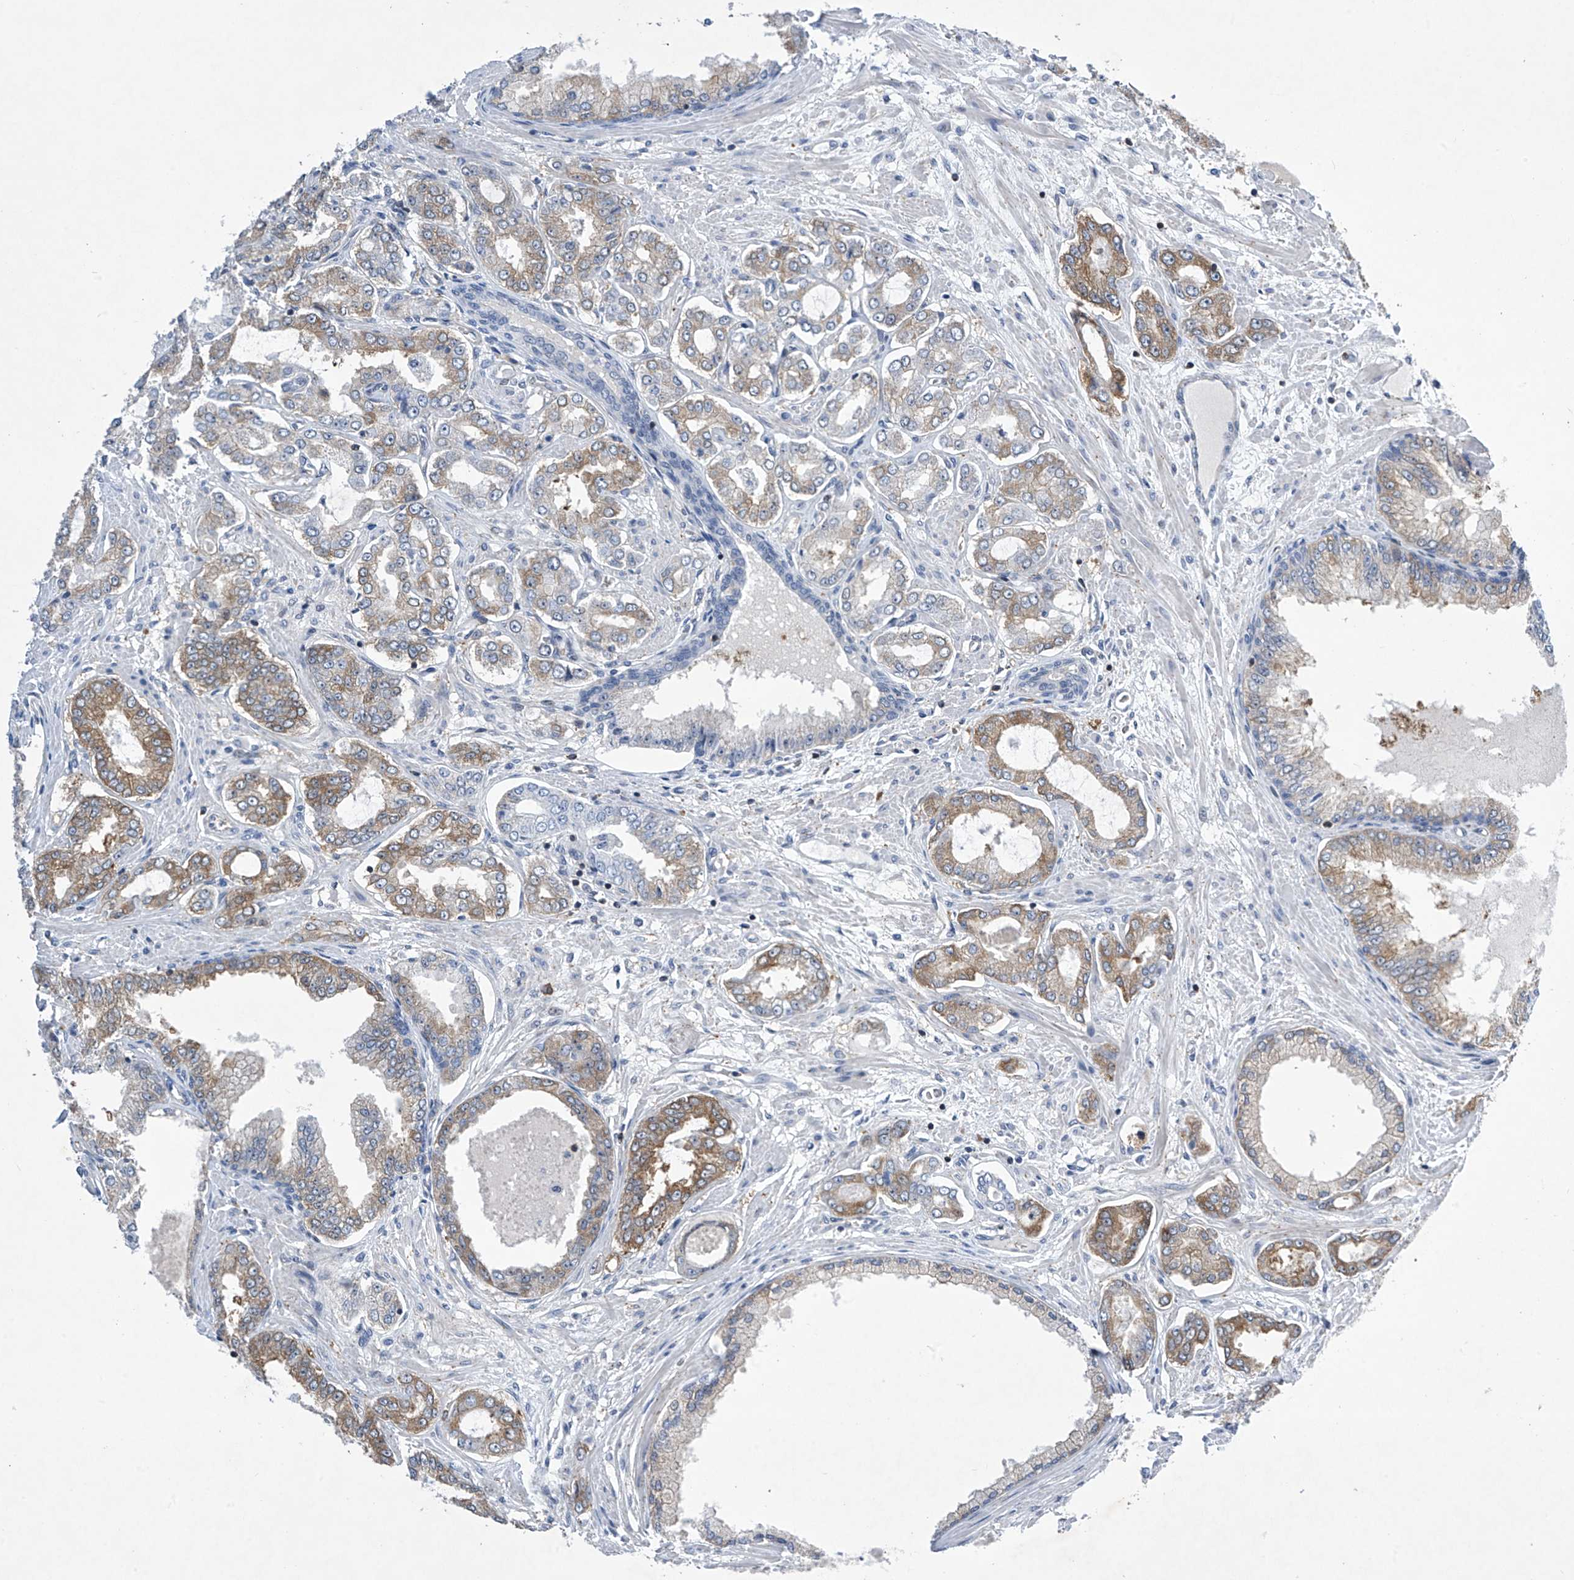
{"staining": {"intensity": "moderate", "quantity": "25%-75%", "location": "cytoplasmic/membranous"}, "tissue": "prostate cancer", "cell_type": "Tumor cells", "image_type": "cancer", "snomed": [{"axis": "morphology", "description": "Adenocarcinoma, Low grade"}, {"axis": "topography", "description": "Prostate"}], "caption": "Adenocarcinoma (low-grade) (prostate) was stained to show a protein in brown. There is medium levels of moderate cytoplasmic/membranous expression in about 25%-75% of tumor cells. The staining was performed using DAB (3,3'-diaminobenzidine), with brown indicating positive protein expression. Nuclei are stained blue with hematoxylin.", "gene": "MSL3", "patient": {"sex": "male", "age": 63}}